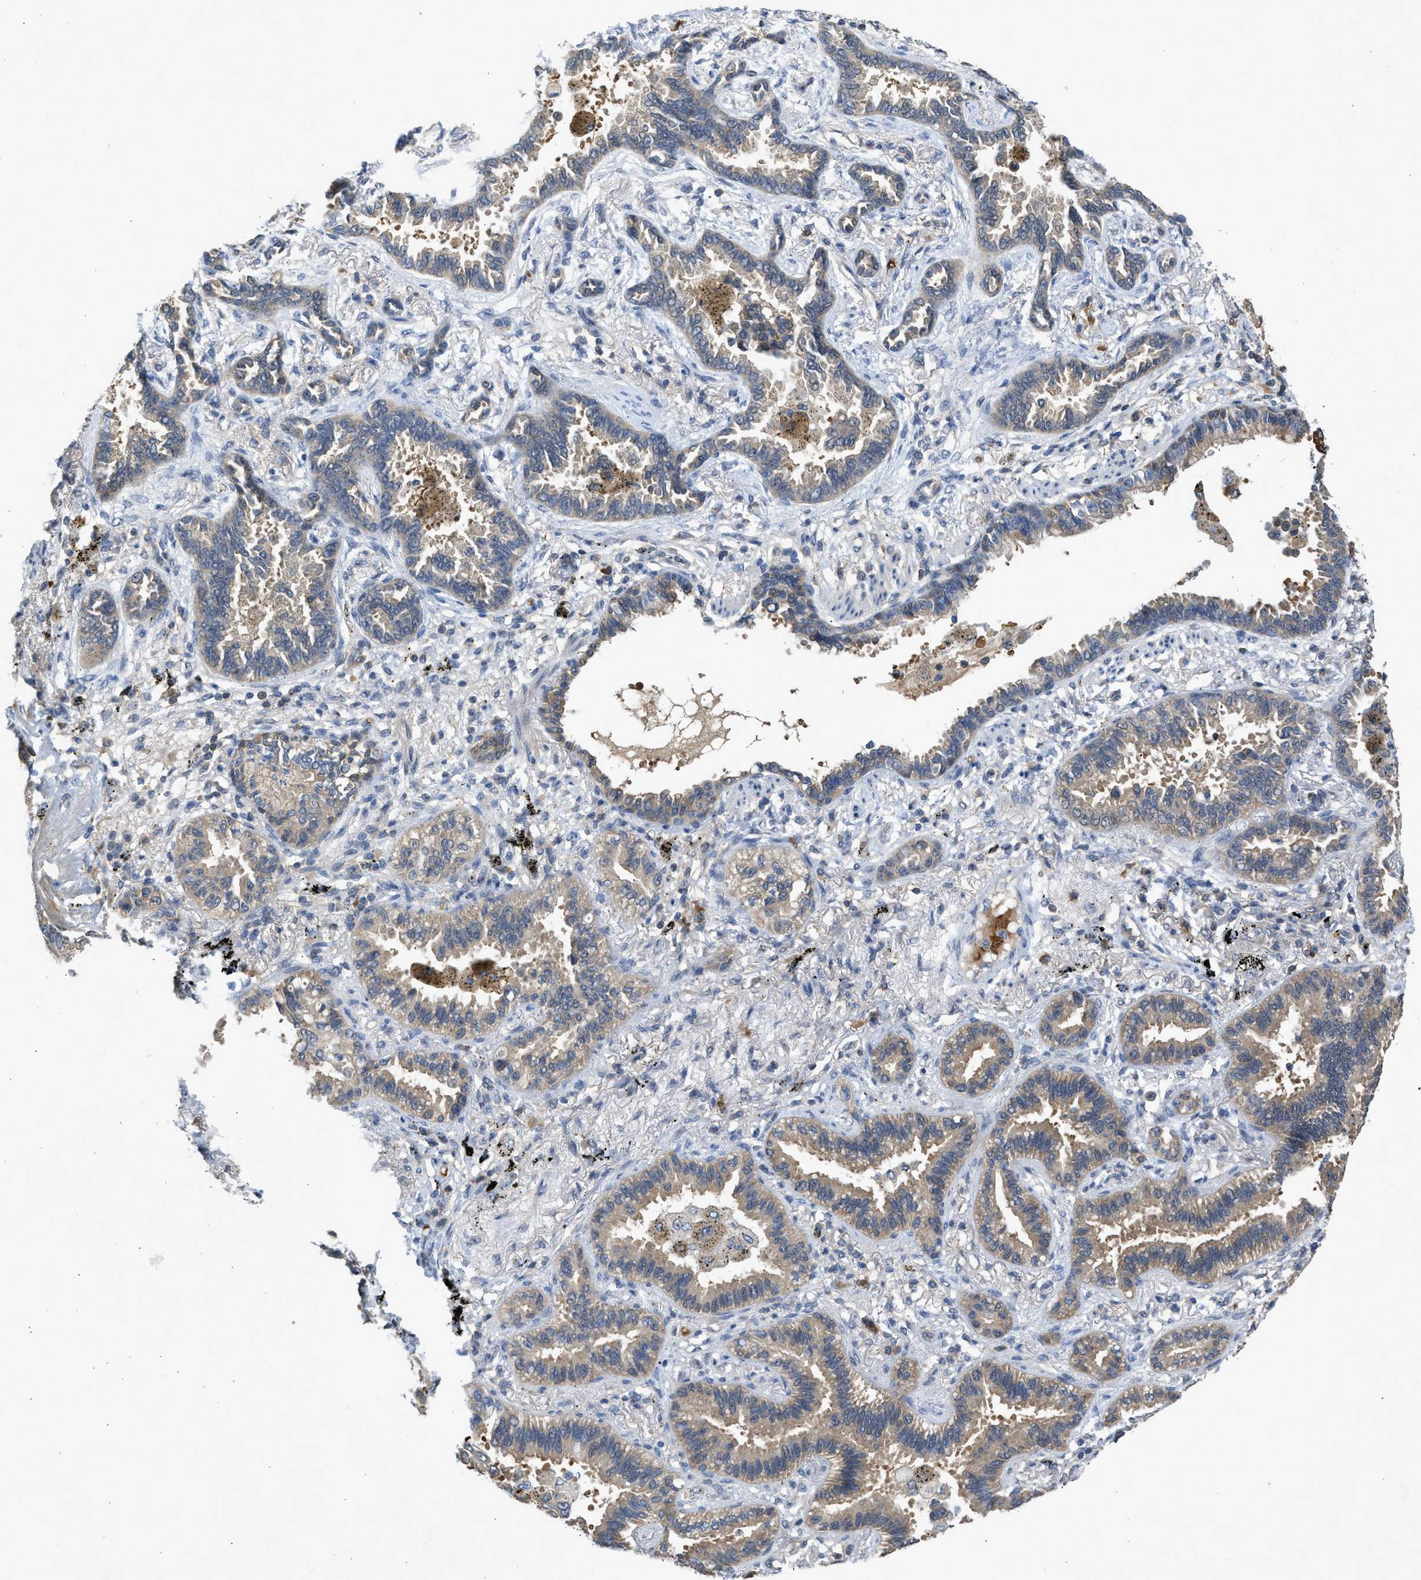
{"staining": {"intensity": "moderate", "quantity": "25%-75%", "location": "cytoplasmic/membranous"}, "tissue": "lung cancer", "cell_type": "Tumor cells", "image_type": "cancer", "snomed": [{"axis": "morphology", "description": "Normal tissue, NOS"}, {"axis": "morphology", "description": "Adenocarcinoma, NOS"}, {"axis": "topography", "description": "Lung"}], "caption": "Brown immunohistochemical staining in human lung cancer (adenocarcinoma) shows moderate cytoplasmic/membranous staining in approximately 25%-75% of tumor cells.", "gene": "MAPK7", "patient": {"sex": "male", "age": 59}}